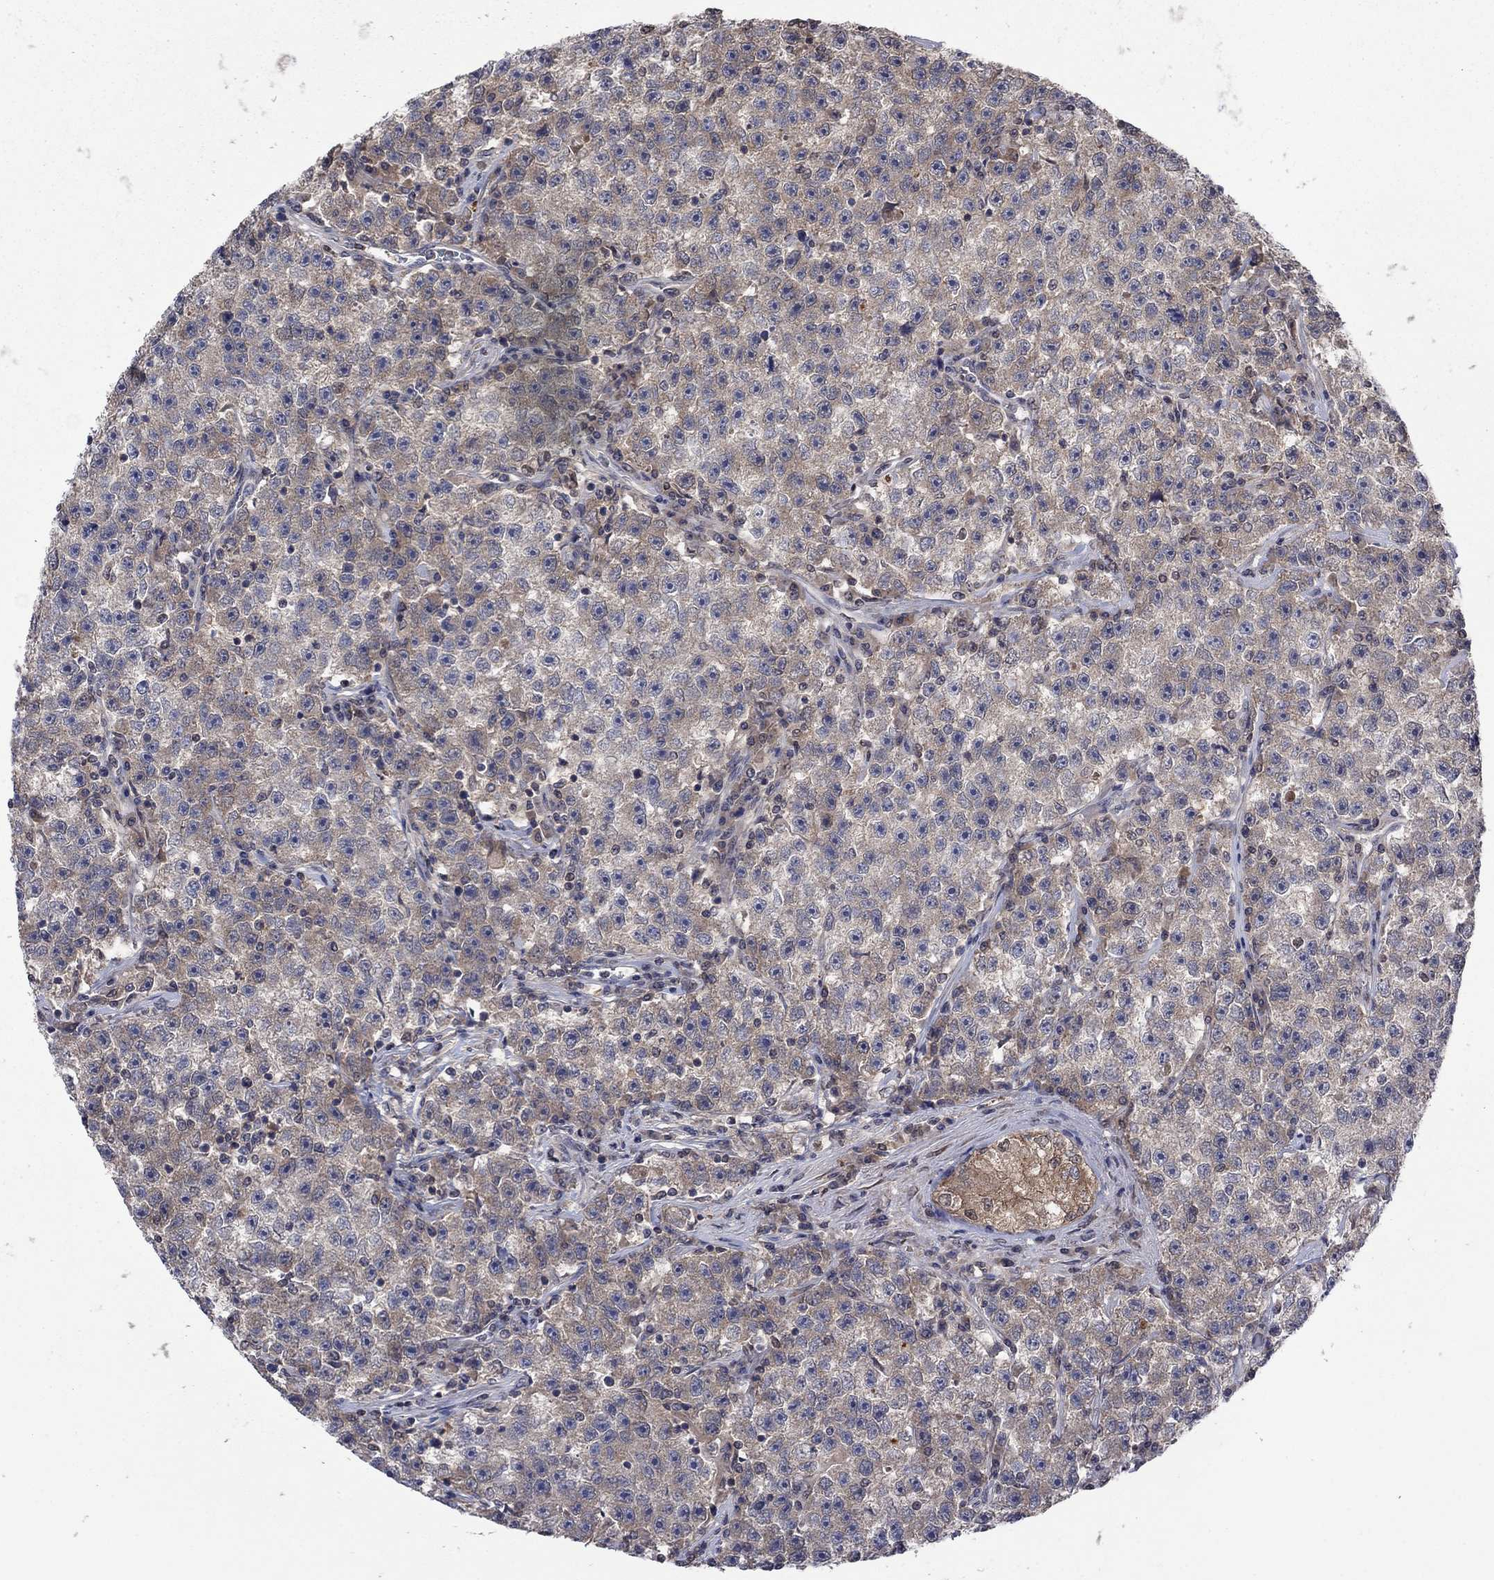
{"staining": {"intensity": "weak", "quantity": "<25%", "location": "cytoplasmic/membranous"}, "tissue": "testis cancer", "cell_type": "Tumor cells", "image_type": "cancer", "snomed": [{"axis": "morphology", "description": "Seminoma, NOS"}, {"axis": "topography", "description": "Testis"}], "caption": "Immunohistochemistry (IHC) micrograph of human testis seminoma stained for a protein (brown), which demonstrates no expression in tumor cells.", "gene": "IAH1", "patient": {"sex": "male", "age": 22}}